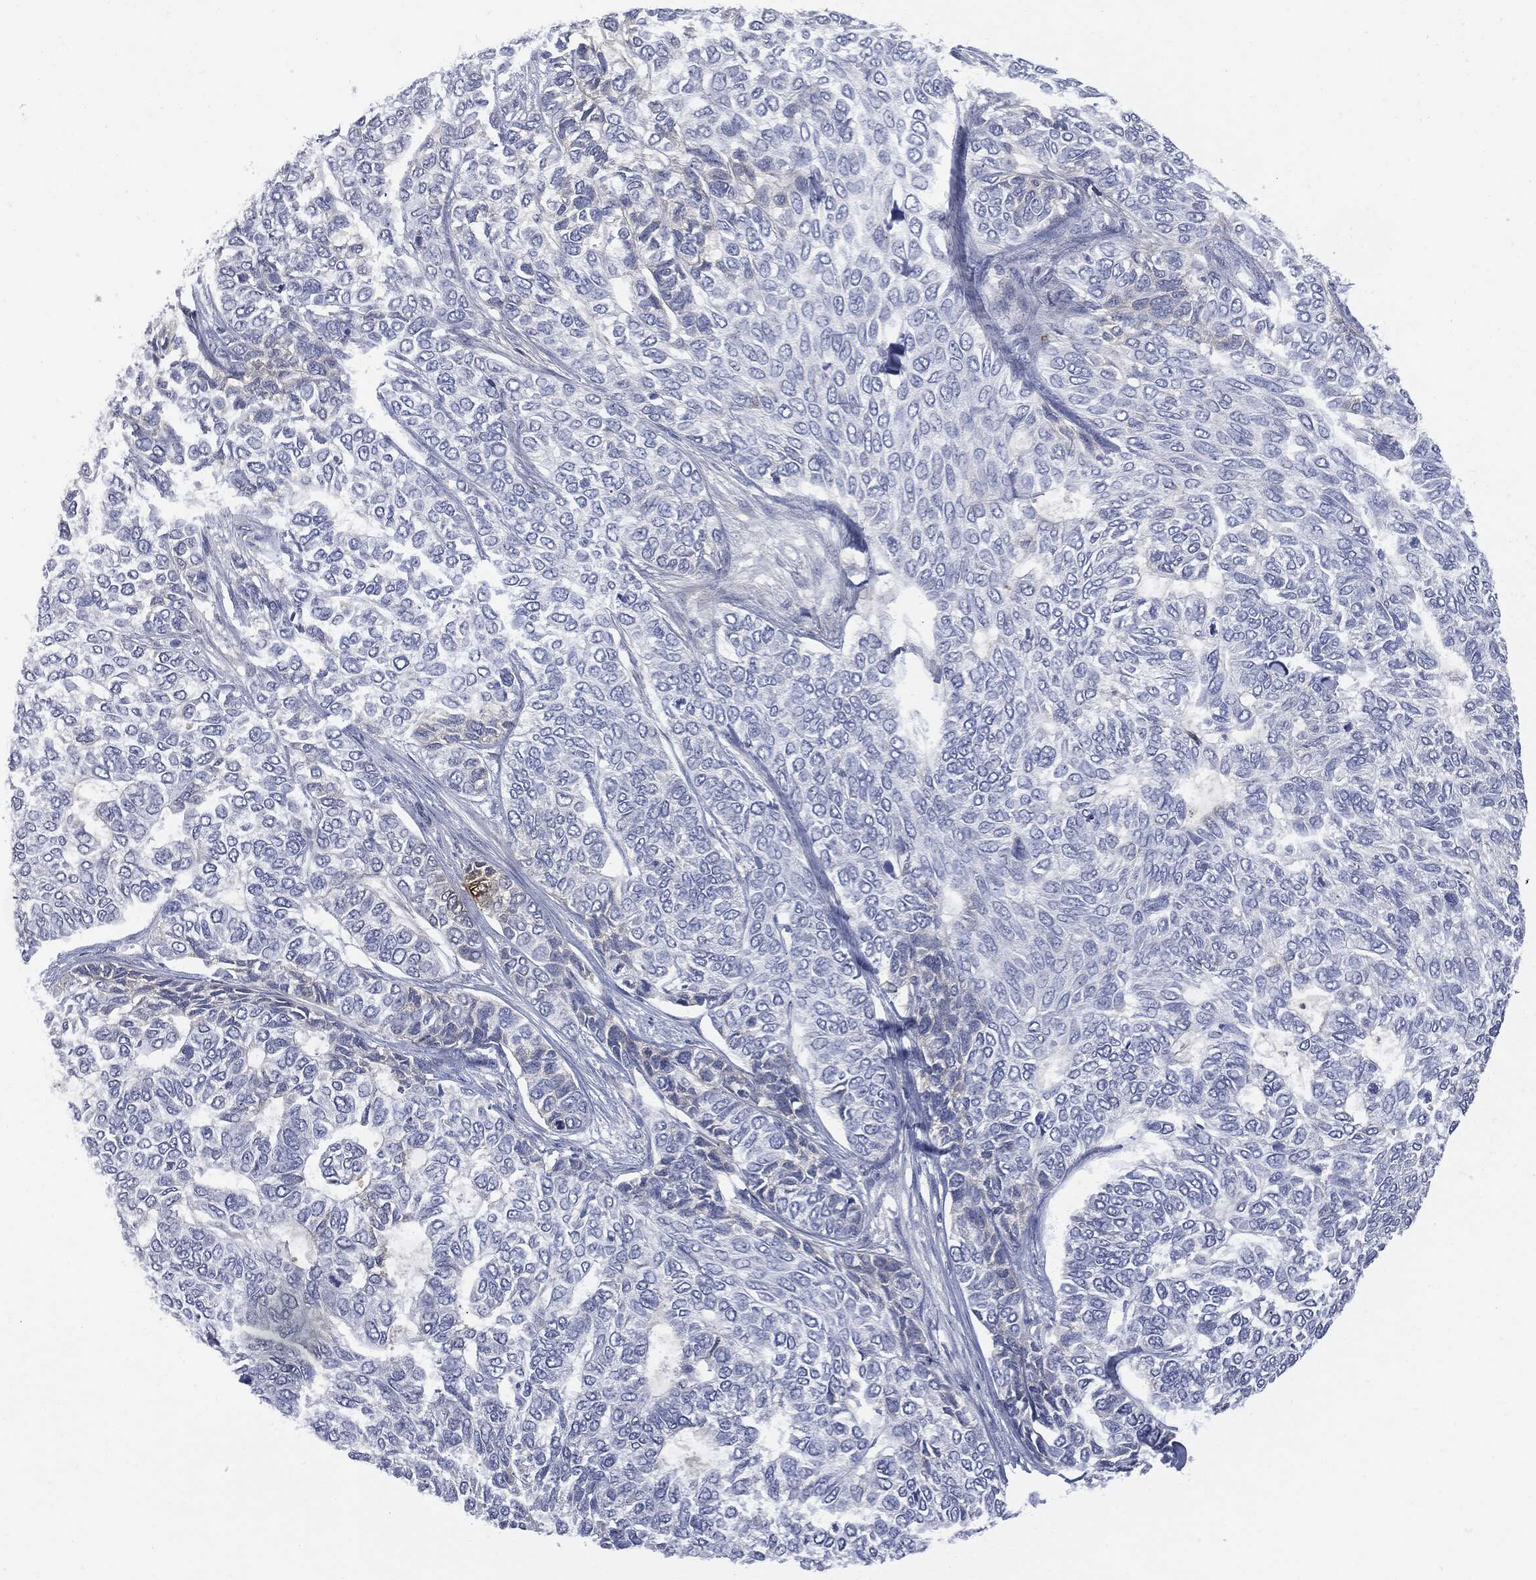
{"staining": {"intensity": "negative", "quantity": "none", "location": "none"}, "tissue": "skin cancer", "cell_type": "Tumor cells", "image_type": "cancer", "snomed": [{"axis": "morphology", "description": "Basal cell carcinoma"}, {"axis": "topography", "description": "Skin"}], "caption": "Immunohistochemistry micrograph of neoplastic tissue: human skin cancer (basal cell carcinoma) stained with DAB displays no significant protein staining in tumor cells.", "gene": "BTK", "patient": {"sex": "female", "age": 65}}